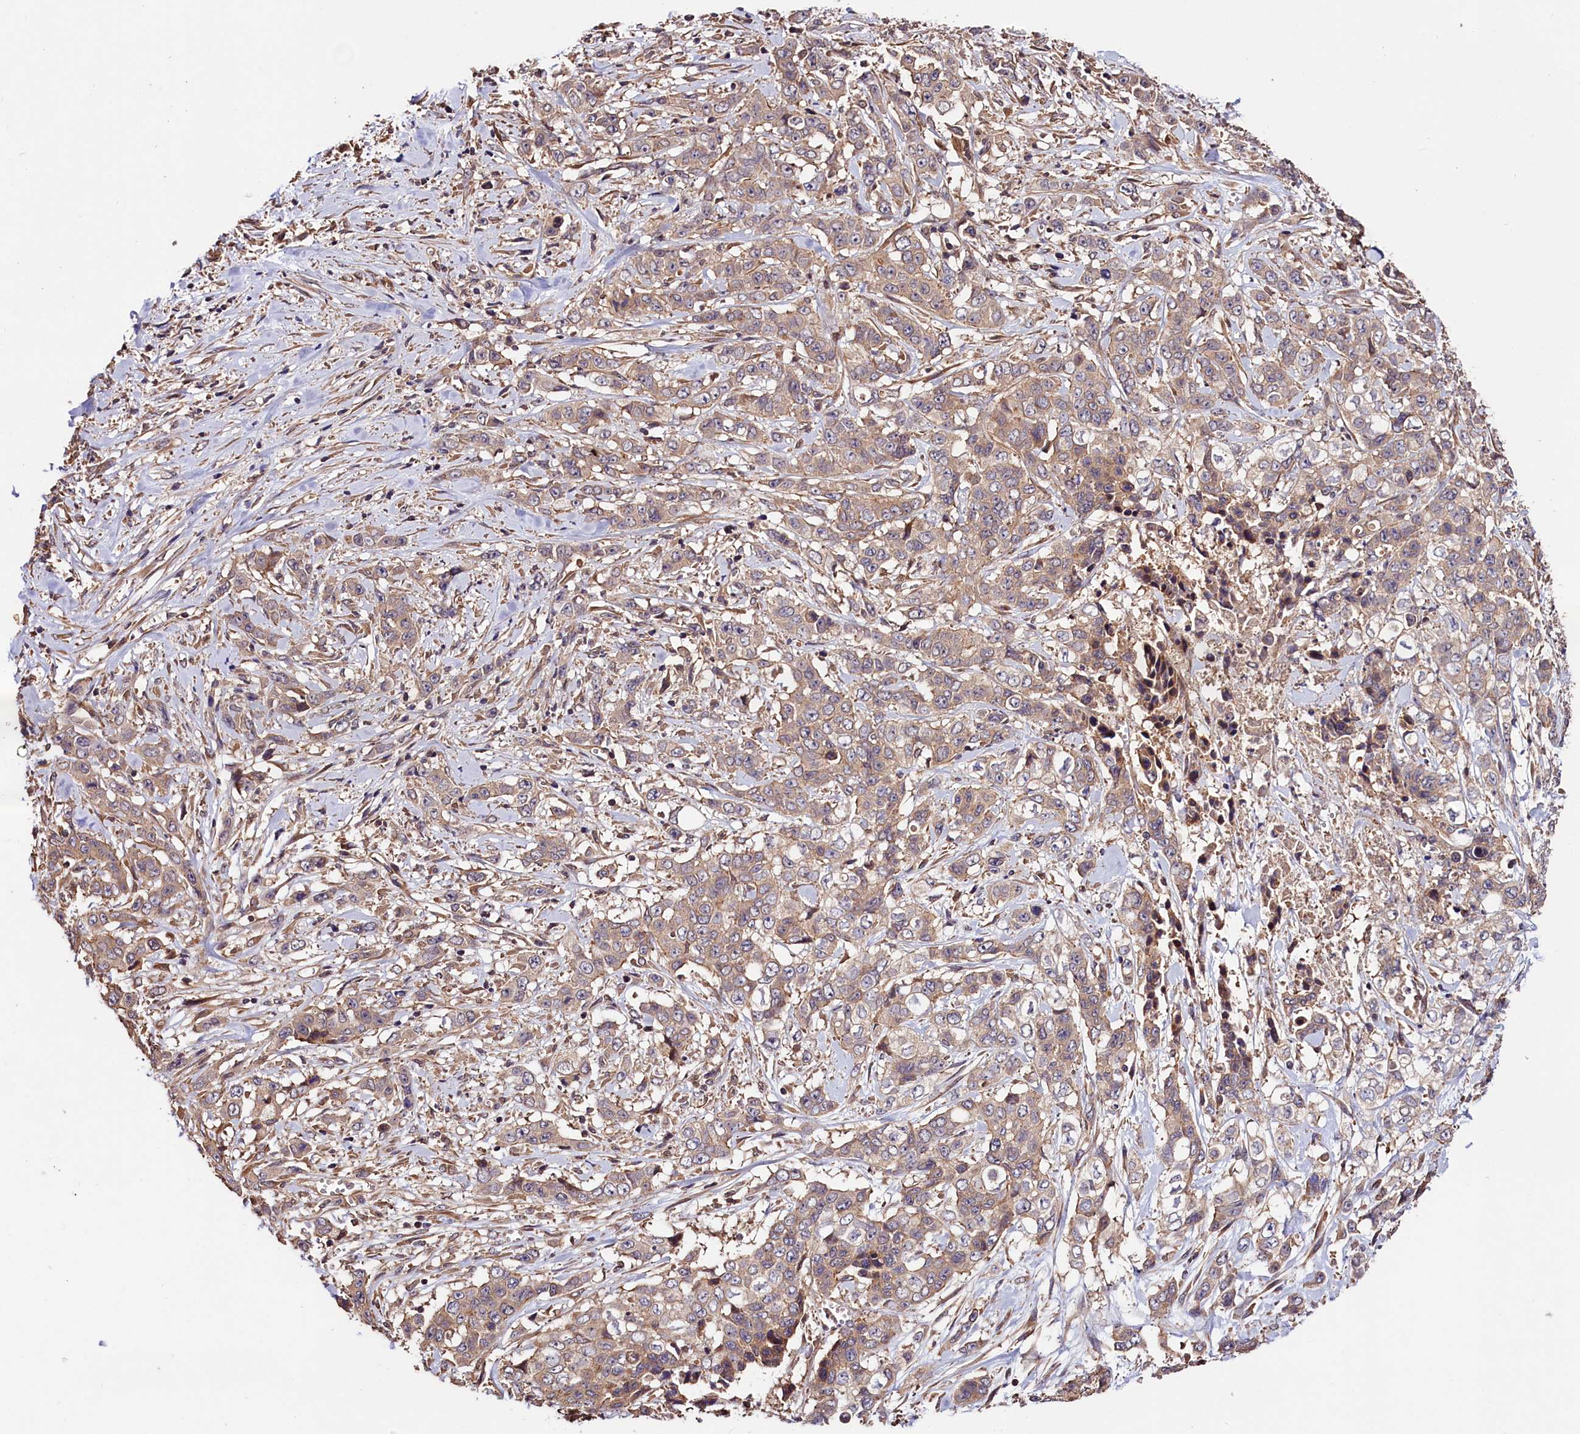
{"staining": {"intensity": "weak", "quantity": ">75%", "location": "cytoplasmic/membranous"}, "tissue": "stomach cancer", "cell_type": "Tumor cells", "image_type": "cancer", "snomed": [{"axis": "morphology", "description": "Adenocarcinoma, NOS"}, {"axis": "topography", "description": "Stomach, upper"}], "caption": "The micrograph exhibits a brown stain indicating the presence of a protein in the cytoplasmic/membranous of tumor cells in stomach adenocarcinoma.", "gene": "CES3", "patient": {"sex": "male", "age": 62}}